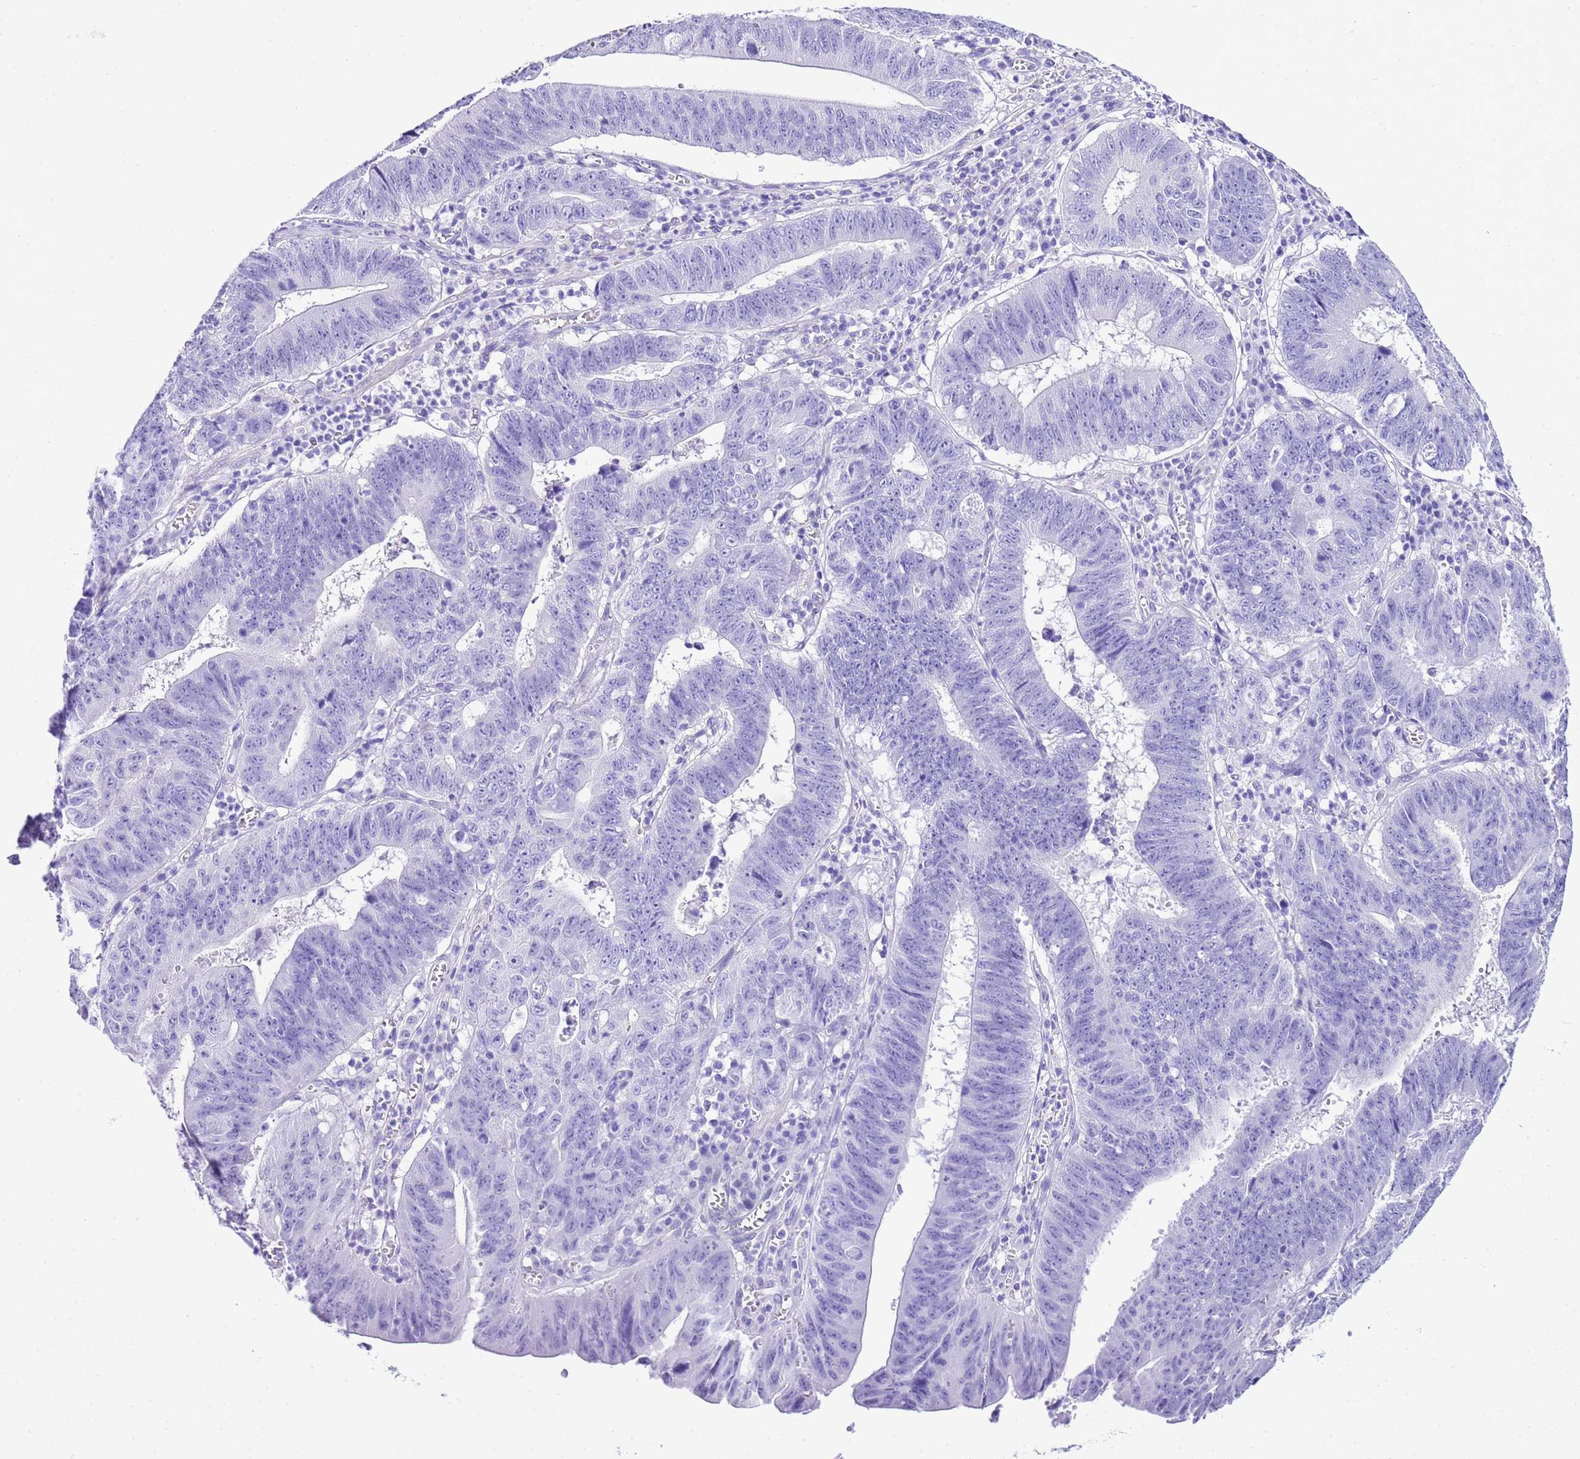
{"staining": {"intensity": "negative", "quantity": "none", "location": "none"}, "tissue": "stomach cancer", "cell_type": "Tumor cells", "image_type": "cancer", "snomed": [{"axis": "morphology", "description": "Adenocarcinoma, NOS"}, {"axis": "topography", "description": "Stomach"}], "caption": "Tumor cells show no significant positivity in stomach cancer (adenocarcinoma).", "gene": "KCNC1", "patient": {"sex": "male", "age": 59}}